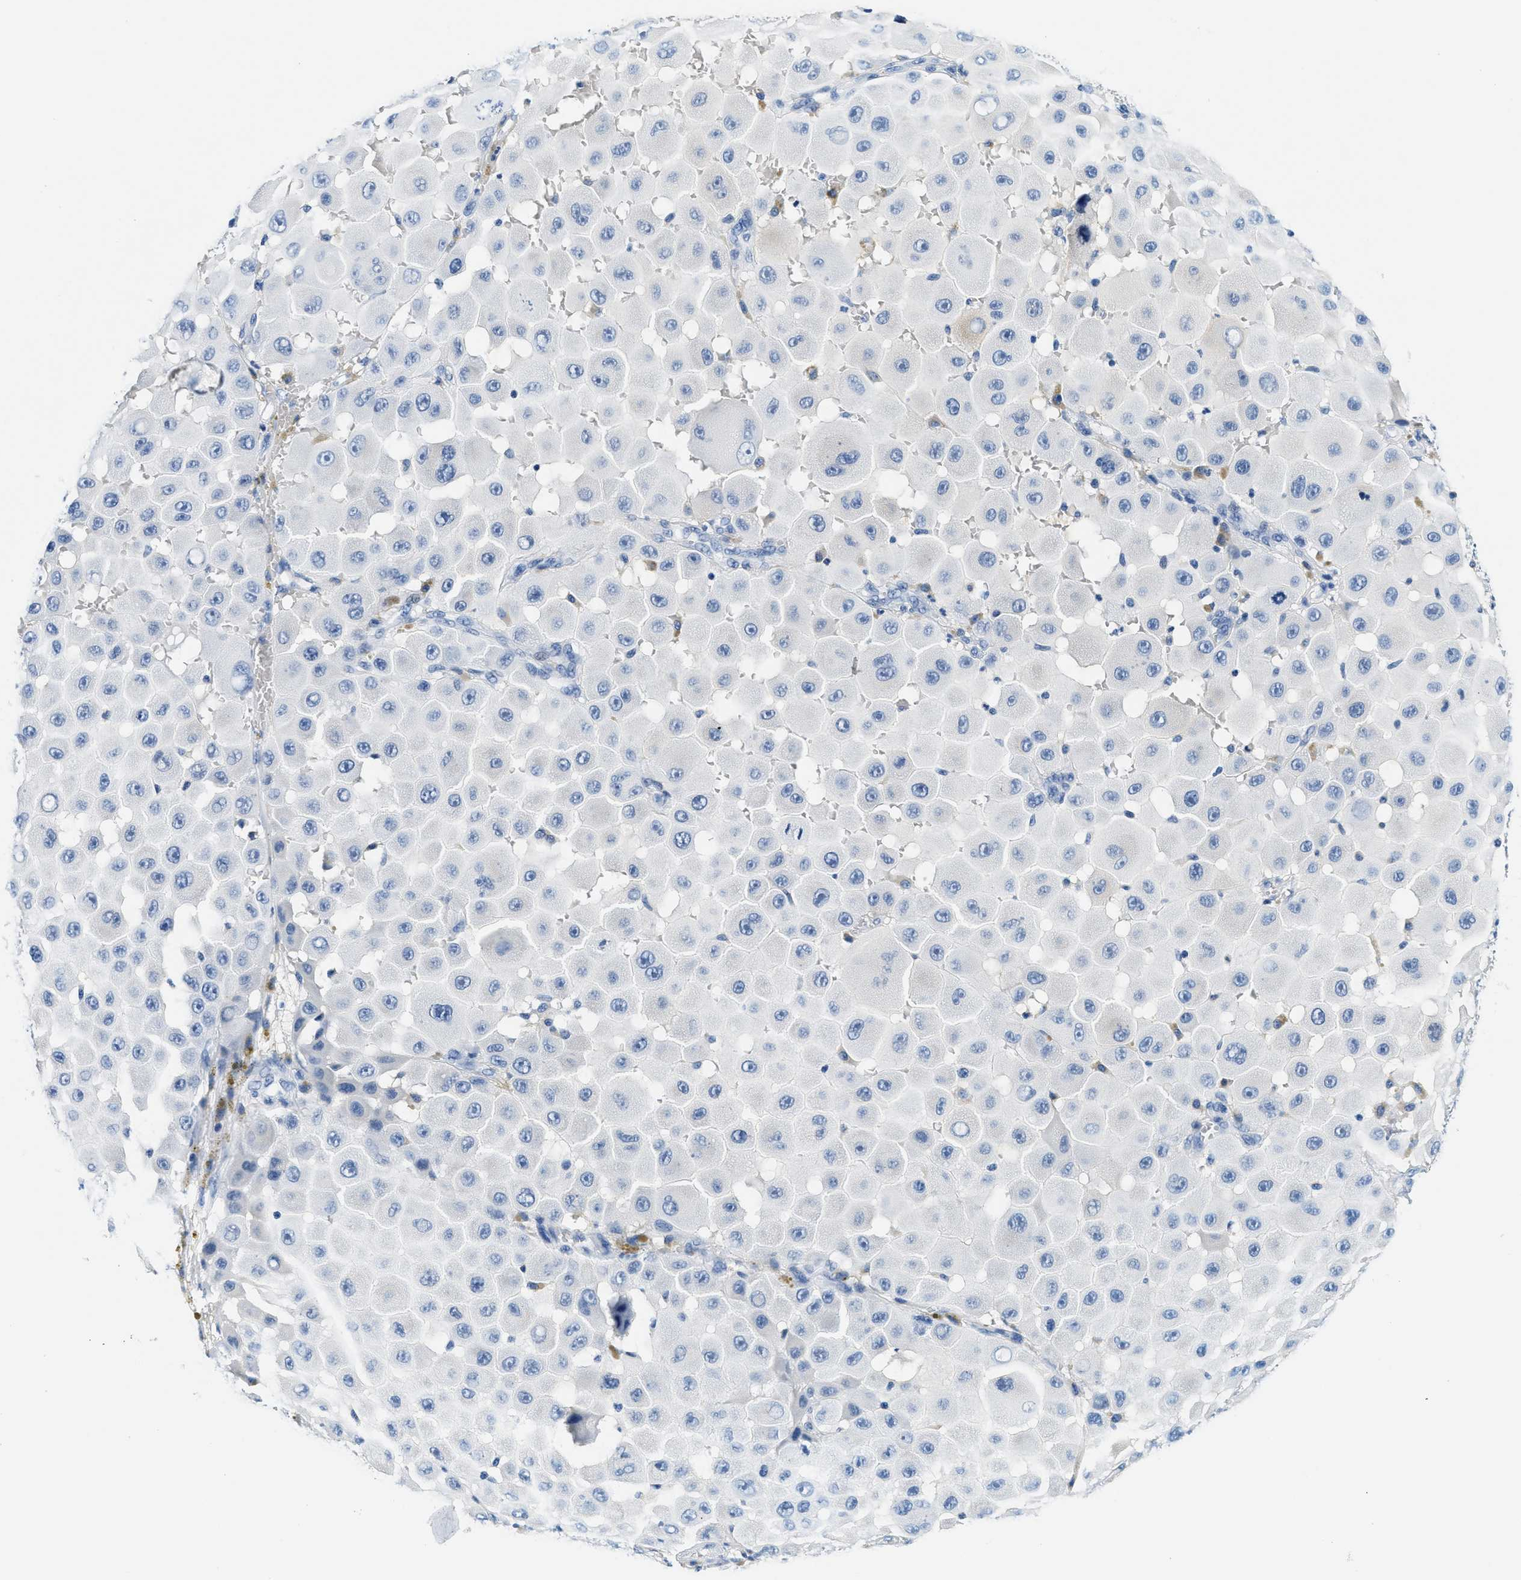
{"staining": {"intensity": "negative", "quantity": "none", "location": "none"}, "tissue": "melanoma", "cell_type": "Tumor cells", "image_type": "cancer", "snomed": [{"axis": "morphology", "description": "Malignant melanoma, NOS"}, {"axis": "topography", "description": "Skin"}], "caption": "Immunohistochemistry (IHC) image of malignant melanoma stained for a protein (brown), which demonstrates no expression in tumor cells.", "gene": "GSTM3", "patient": {"sex": "female", "age": 81}}